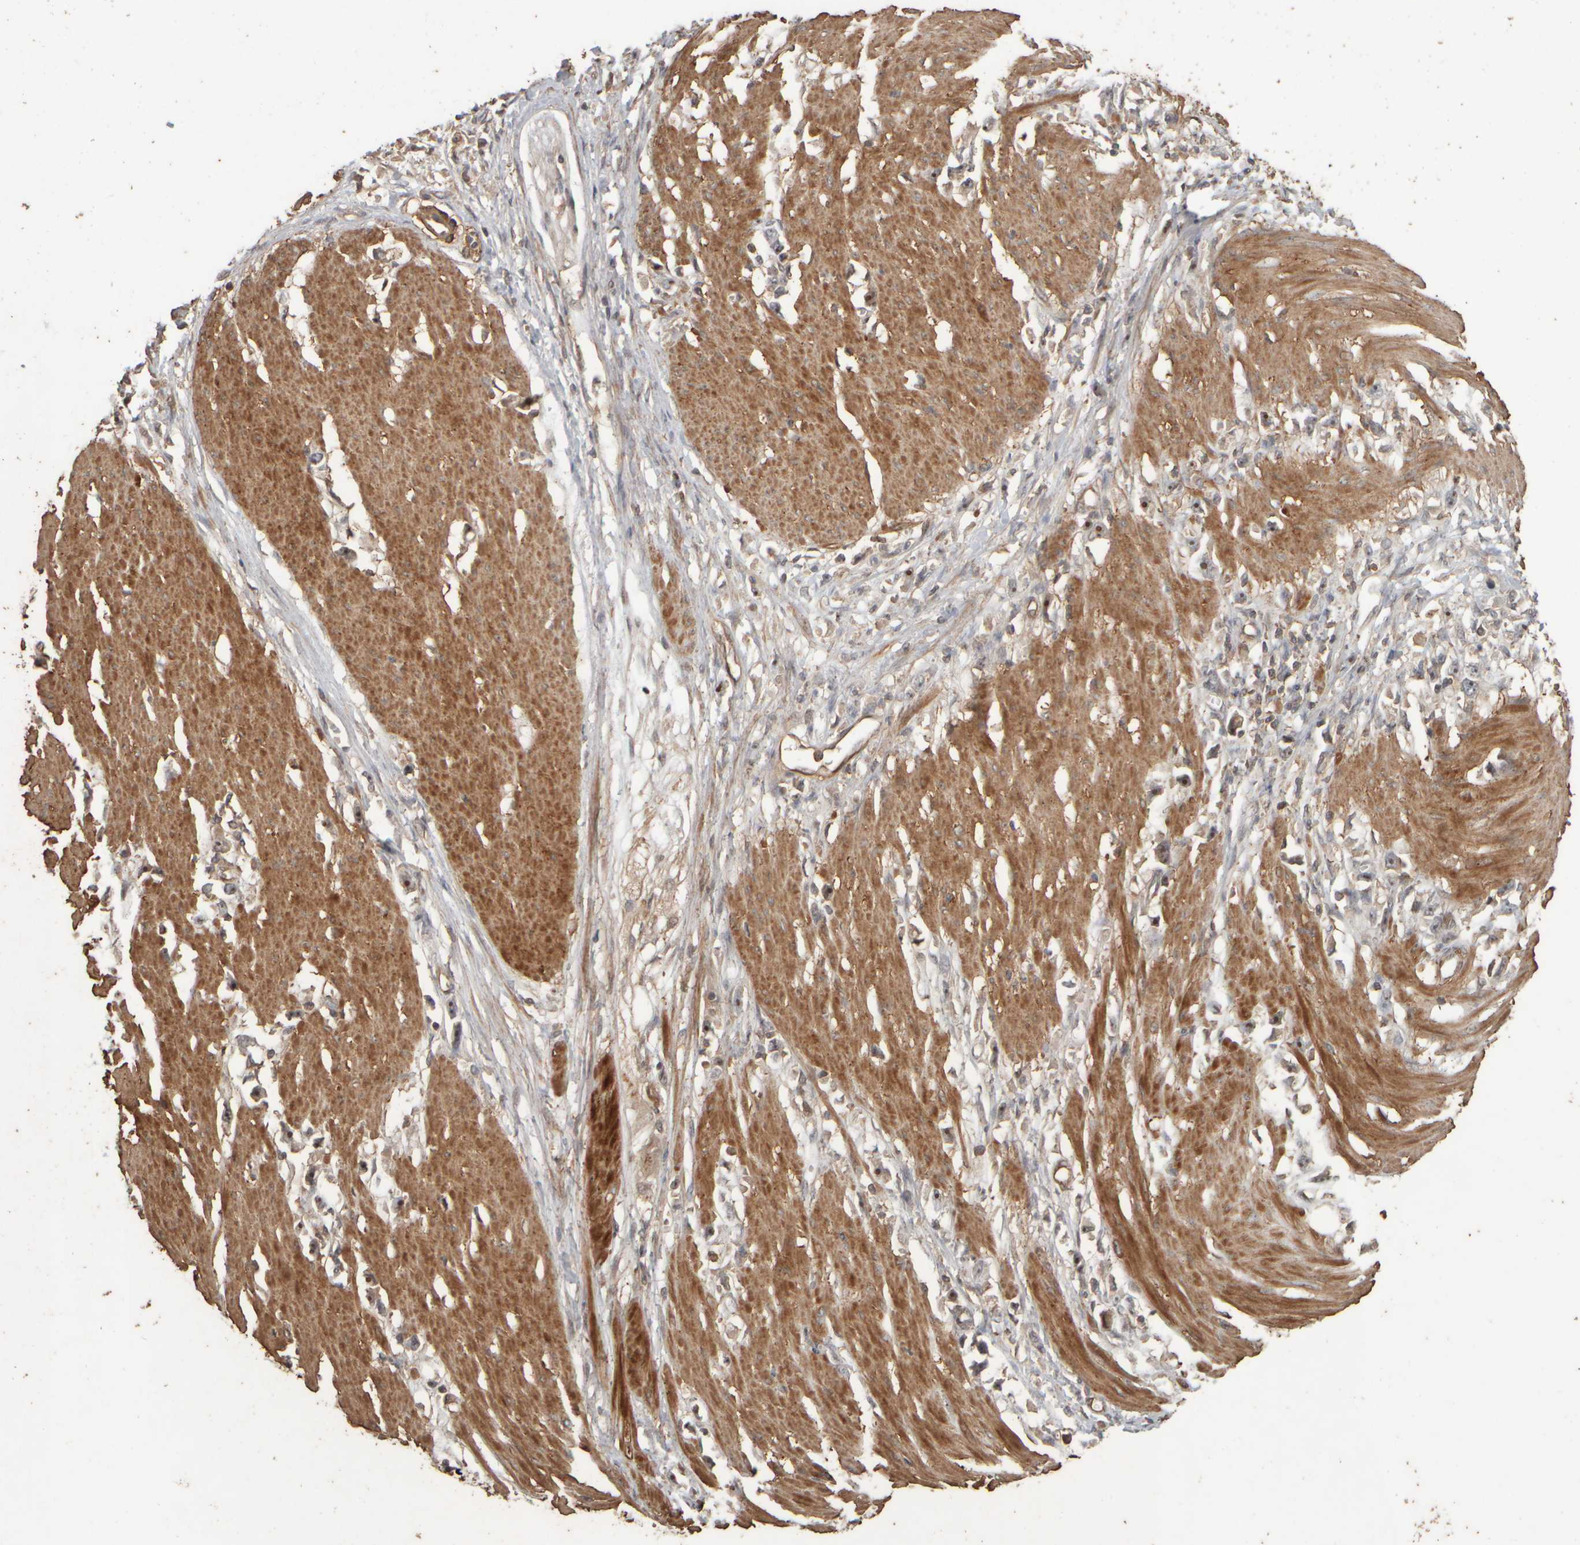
{"staining": {"intensity": "moderate", "quantity": "25%-75%", "location": "nuclear"}, "tissue": "stomach cancer", "cell_type": "Tumor cells", "image_type": "cancer", "snomed": [{"axis": "morphology", "description": "Adenocarcinoma, NOS"}, {"axis": "topography", "description": "Stomach"}], "caption": "Adenocarcinoma (stomach) was stained to show a protein in brown. There is medium levels of moderate nuclear staining in about 25%-75% of tumor cells.", "gene": "SPHK1", "patient": {"sex": "female", "age": 59}}